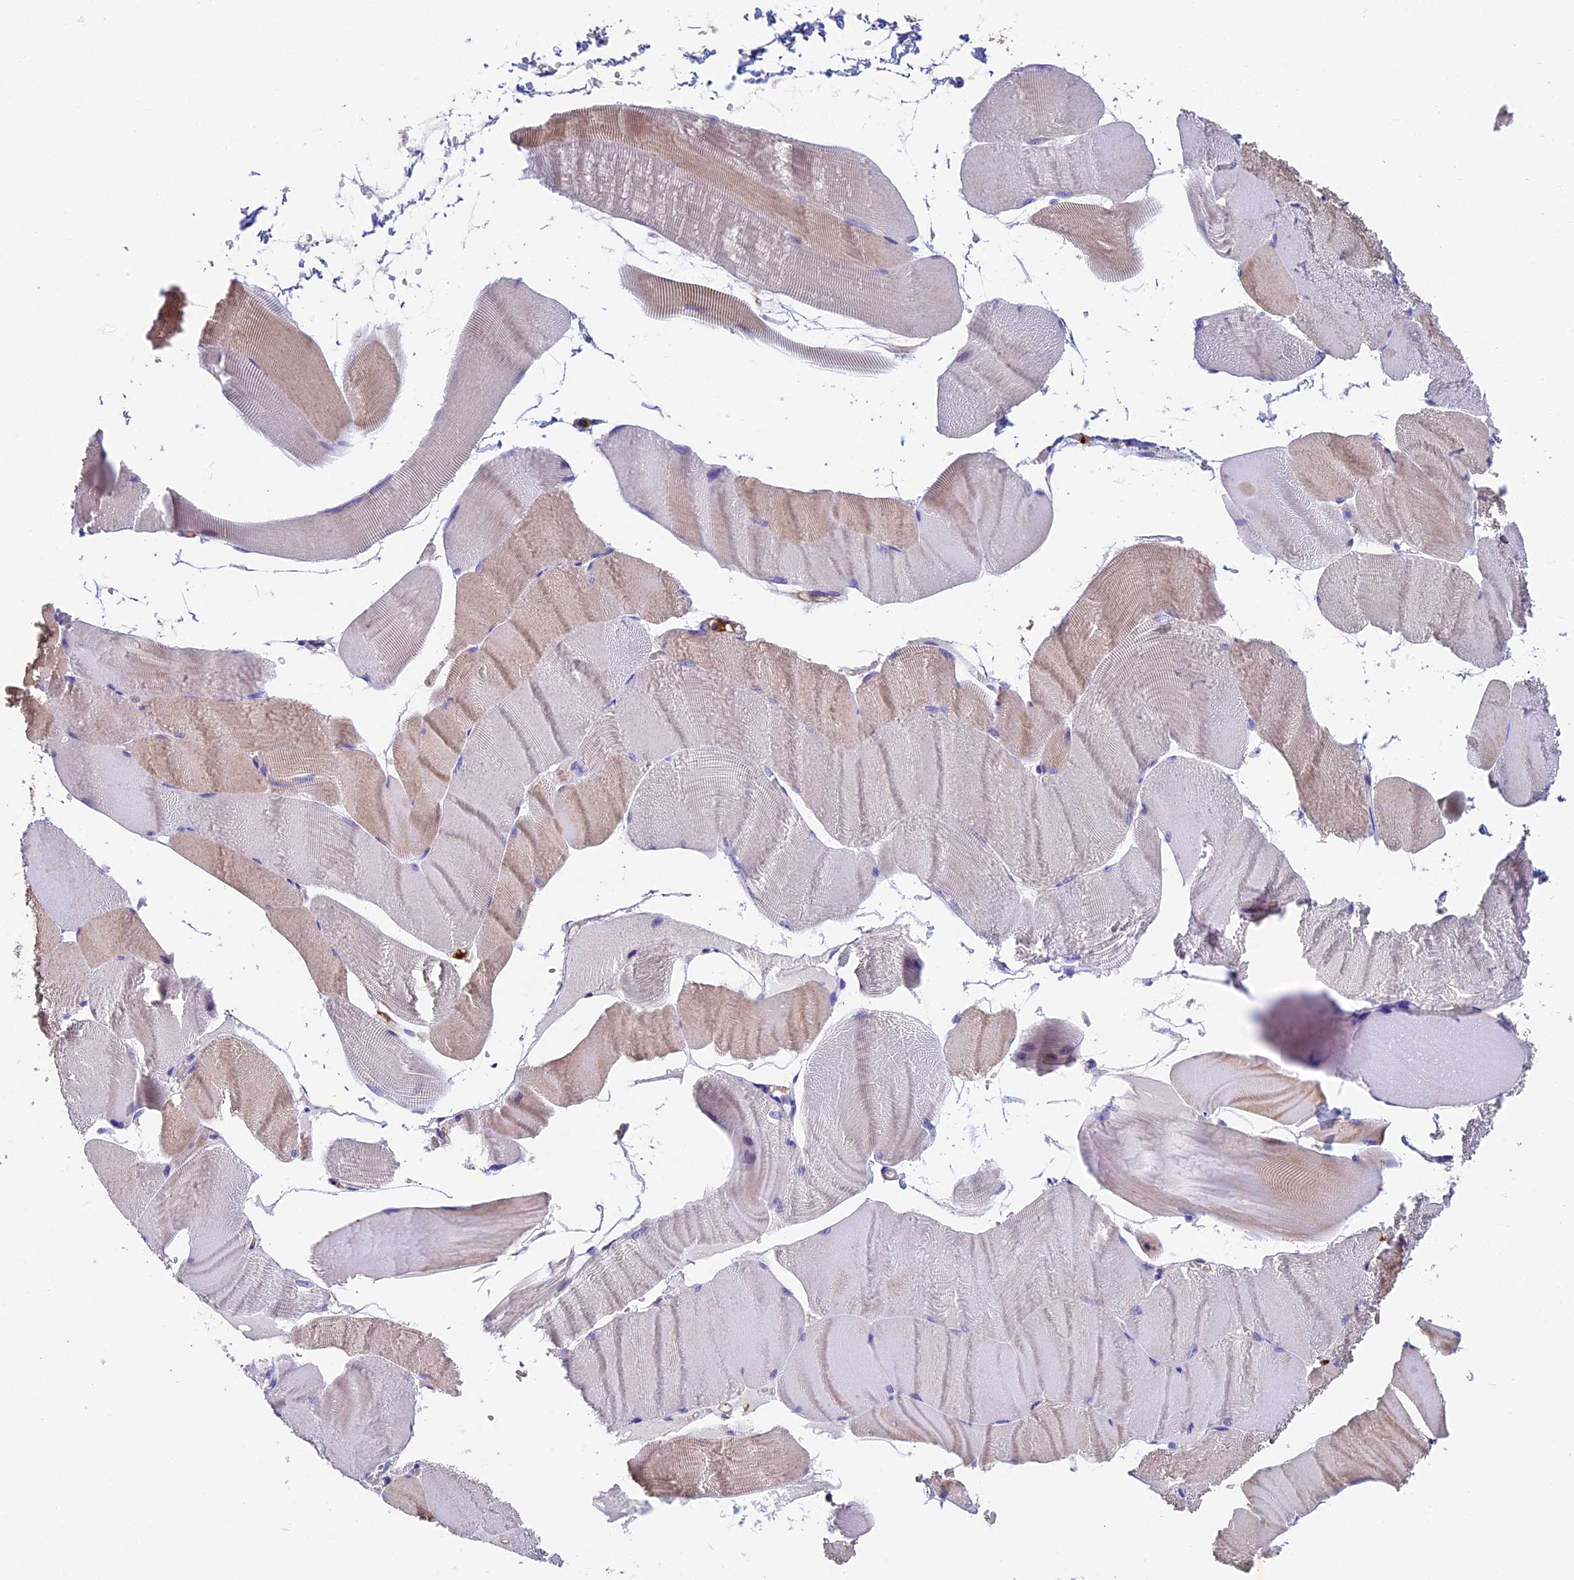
{"staining": {"intensity": "weak", "quantity": "<25%", "location": "cytoplasmic/membranous"}, "tissue": "skeletal muscle", "cell_type": "Myocytes", "image_type": "normal", "snomed": [{"axis": "morphology", "description": "Normal tissue, NOS"}, {"axis": "morphology", "description": "Basal cell carcinoma"}, {"axis": "topography", "description": "Skeletal muscle"}], "caption": "The photomicrograph exhibits no significant positivity in myocytes of skeletal muscle. (Brightfield microscopy of DAB (3,3'-diaminobenzidine) immunohistochemistry at high magnification).", "gene": "ADAT1", "patient": {"sex": "female", "age": 64}}